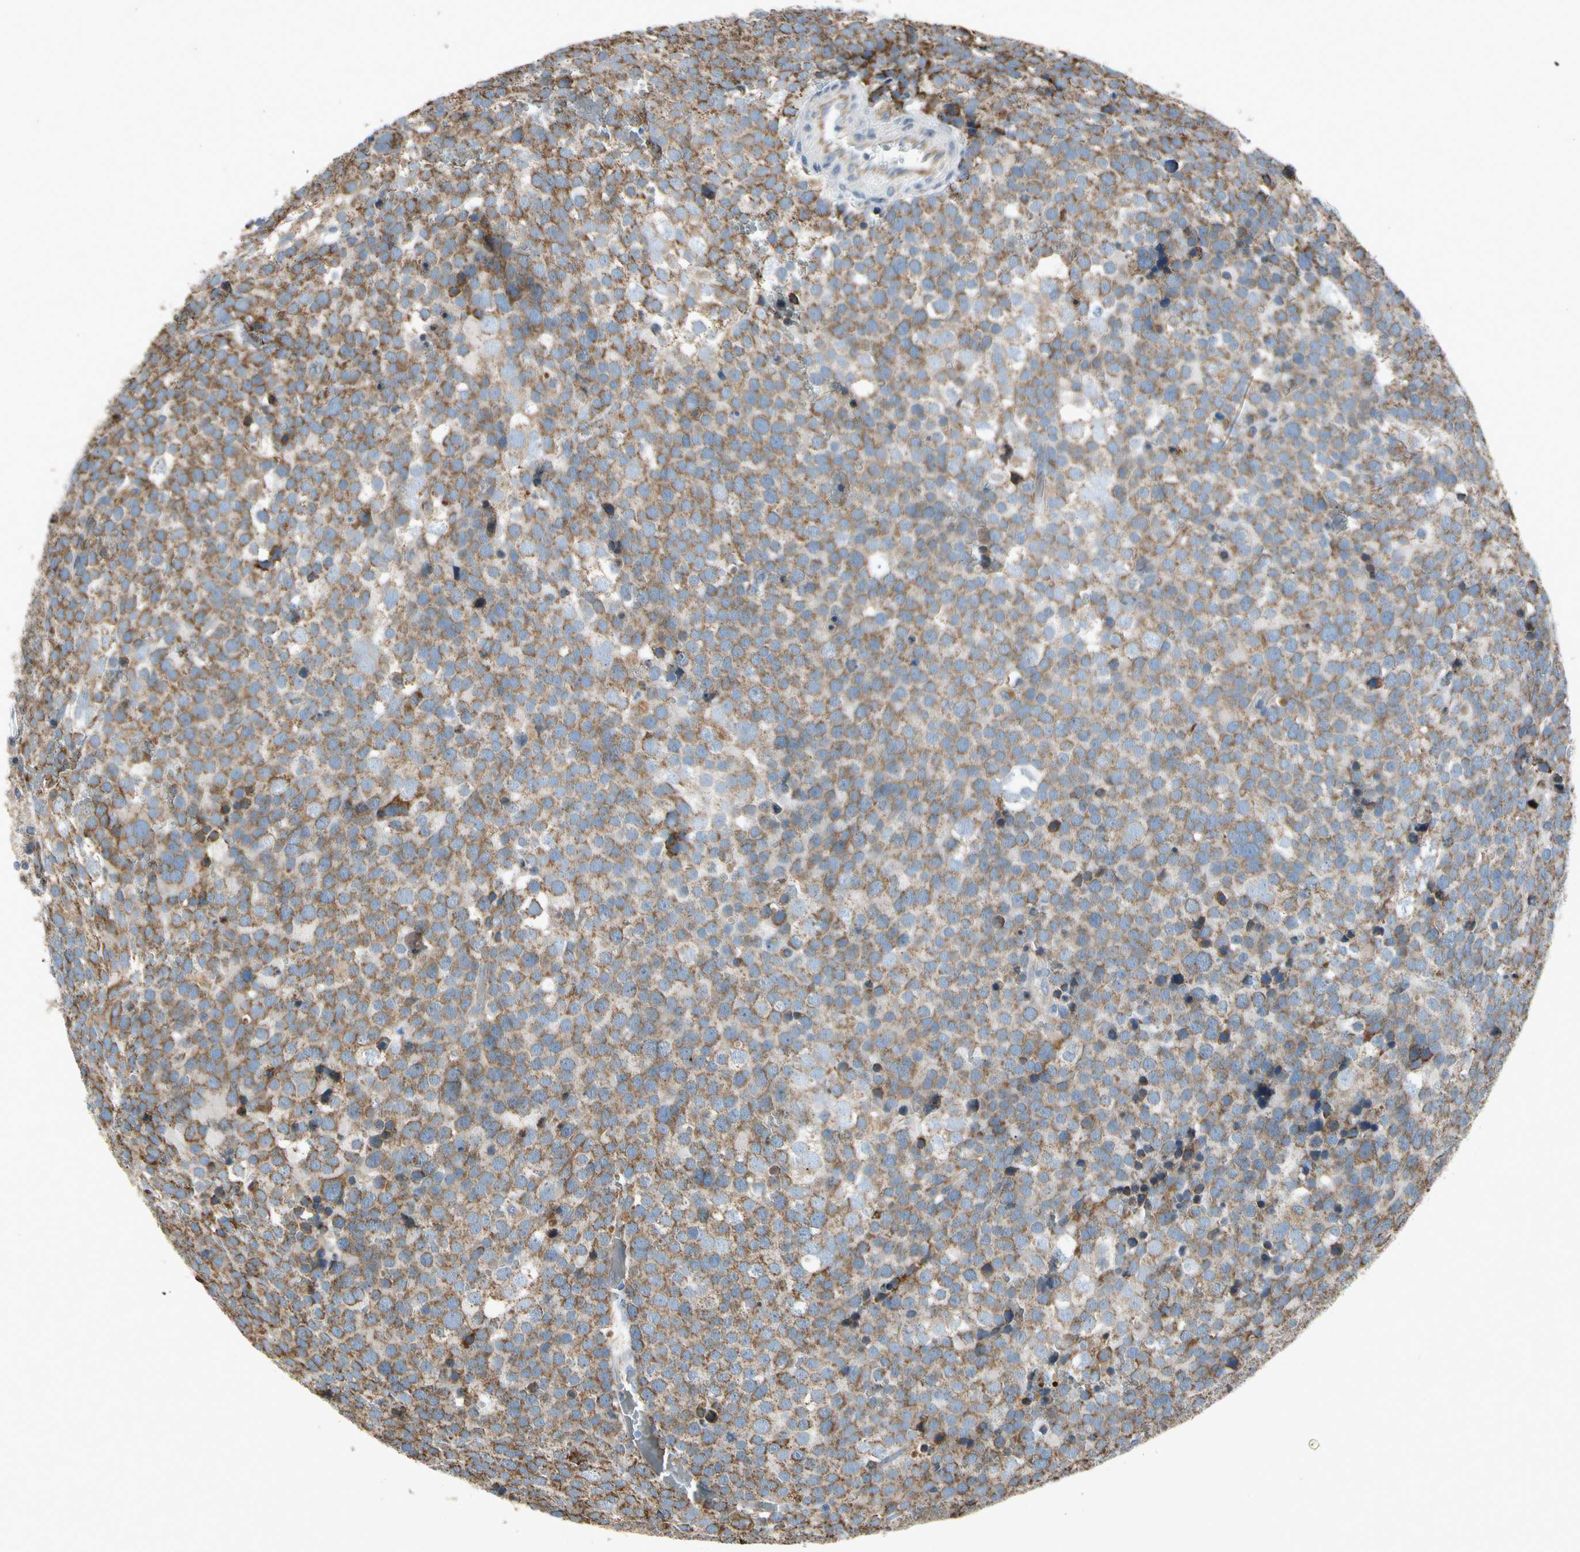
{"staining": {"intensity": "moderate", "quantity": ">75%", "location": "cytoplasmic/membranous"}, "tissue": "testis cancer", "cell_type": "Tumor cells", "image_type": "cancer", "snomed": [{"axis": "morphology", "description": "Seminoma, NOS"}, {"axis": "topography", "description": "Testis"}], "caption": "Immunohistochemistry (IHC) of human testis cancer shows medium levels of moderate cytoplasmic/membranous expression in about >75% of tumor cells. The staining was performed using DAB (3,3'-diaminobenzidine), with brown indicating positive protein expression. Nuclei are stained blue with hematoxylin.", "gene": "NPHP3", "patient": {"sex": "male", "age": 71}}